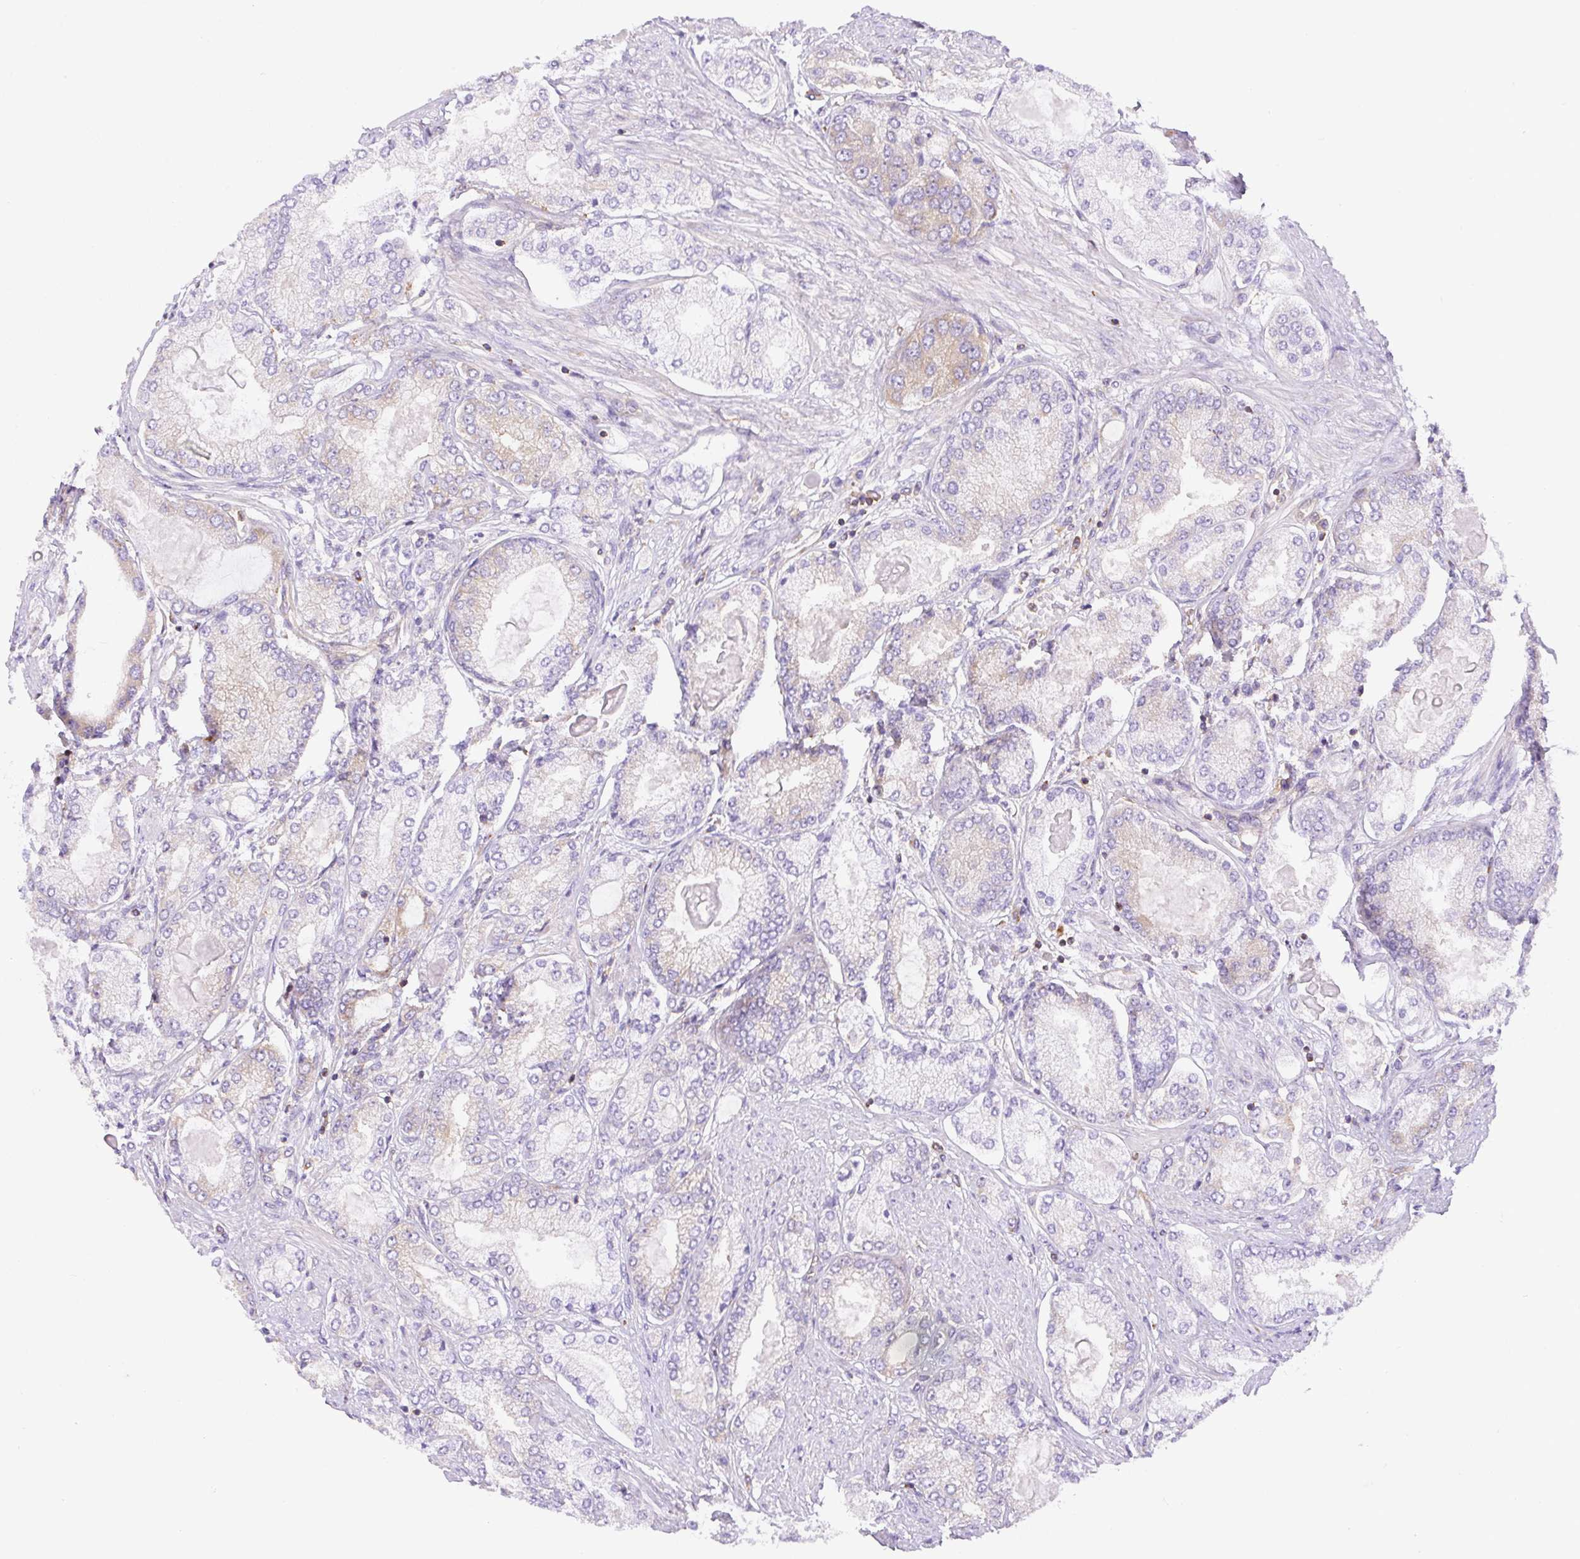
{"staining": {"intensity": "weak", "quantity": "<25%", "location": "cytoplasmic/membranous"}, "tissue": "prostate cancer", "cell_type": "Tumor cells", "image_type": "cancer", "snomed": [{"axis": "morphology", "description": "Adenocarcinoma, High grade"}, {"axis": "topography", "description": "Prostate"}], "caption": "Immunohistochemistry (IHC) photomicrograph of human prostate high-grade adenocarcinoma stained for a protein (brown), which shows no positivity in tumor cells.", "gene": "DNM2", "patient": {"sex": "male", "age": 68}}